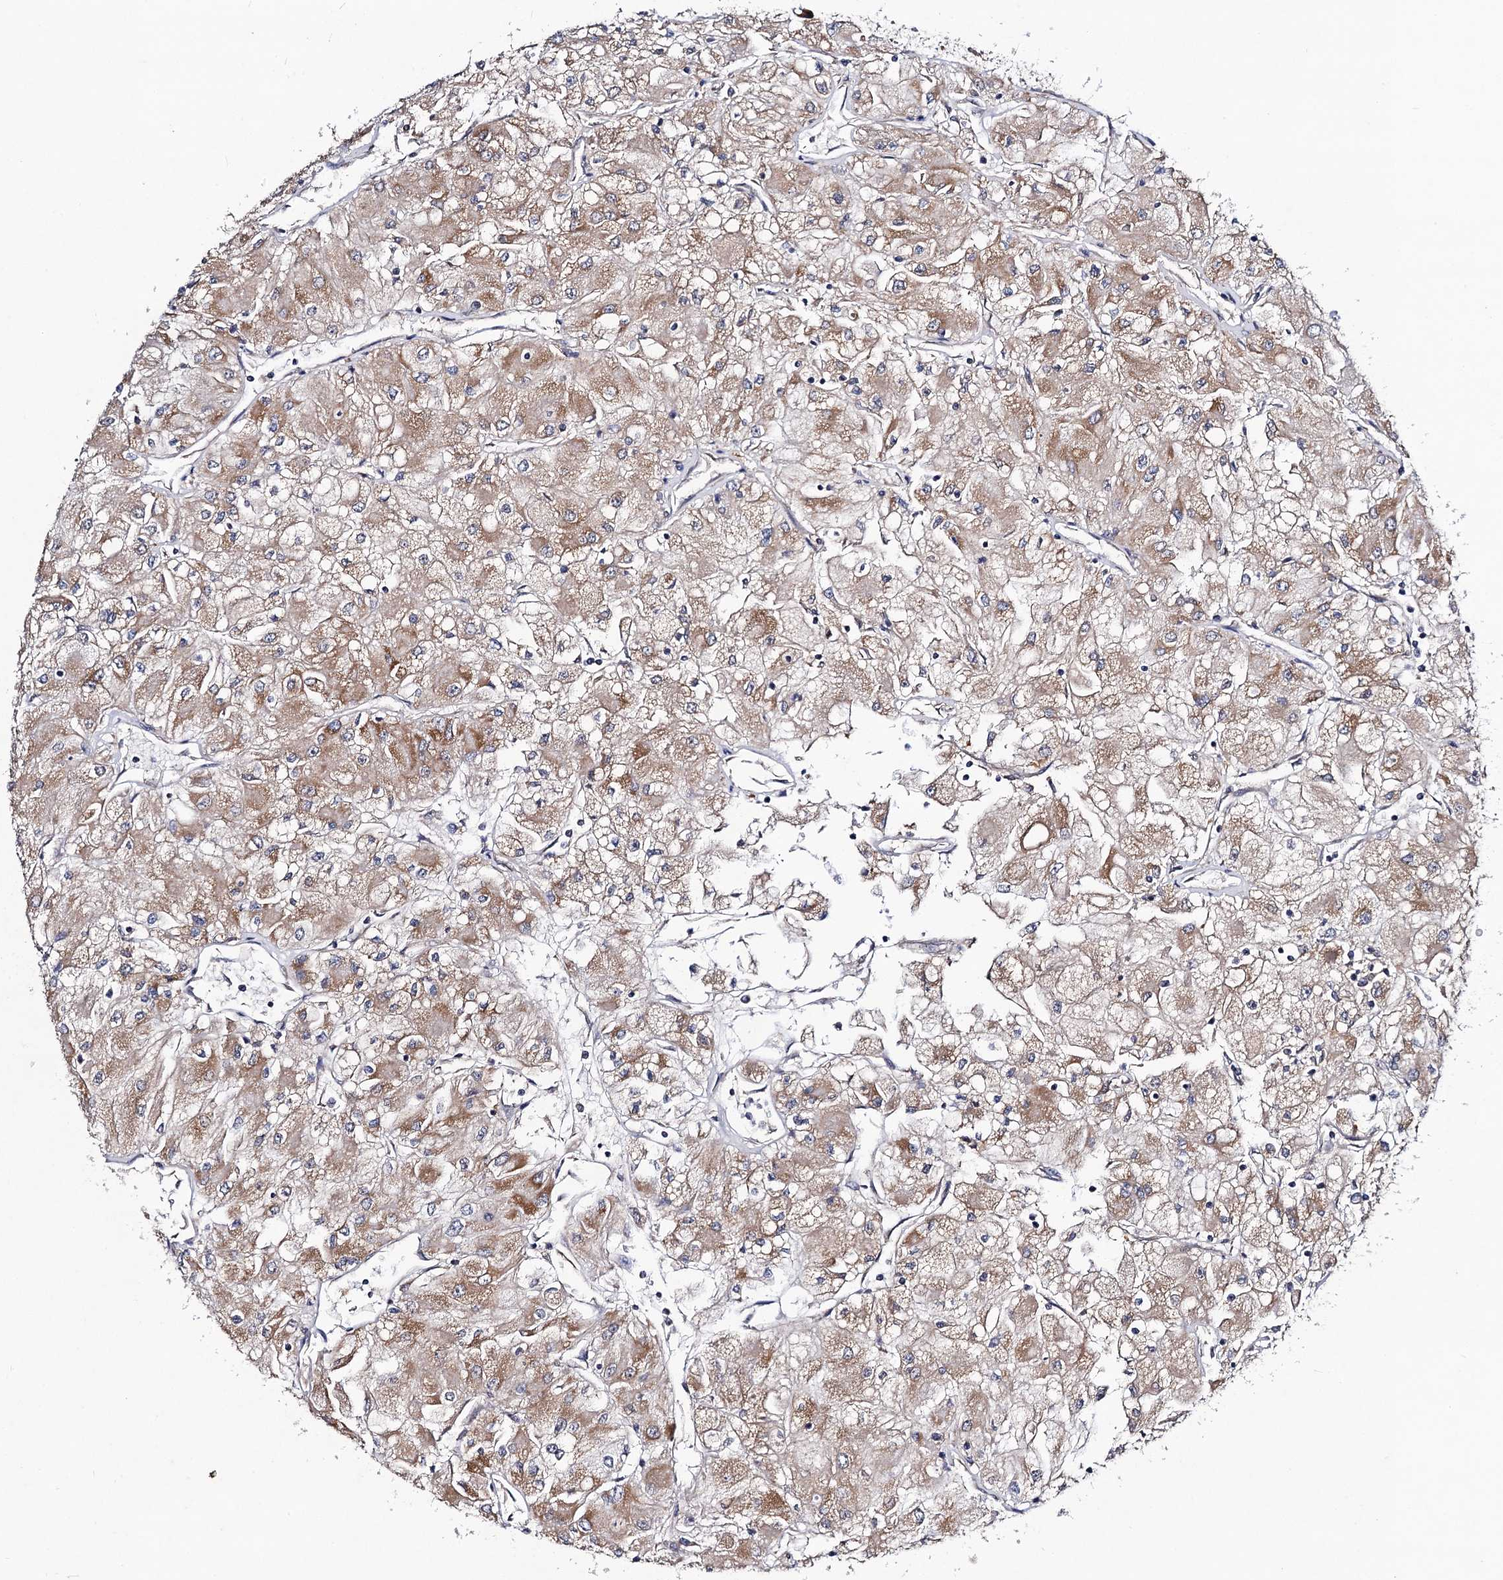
{"staining": {"intensity": "moderate", "quantity": ">75%", "location": "cytoplasmic/membranous"}, "tissue": "renal cancer", "cell_type": "Tumor cells", "image_type": "cancer", "snomed": [{"axis": "morphology", "description": "Adenocarcinoma, NOS"}, {"axis": "topography", "description": "Kidney"}], "caption": "Immunohistochemistry (IHC) histopathology image of neoplastic tissue: renal cancer (adenocarcinoma) stained using IHC shows medium levels of moderate protein expression localized specifically in the cytoplasmic/membranous of tumor cells, appearing as a cytoplasmic/membranous brown color.", "gene": "VPS37D", "patient": {"sex": "male", "age": 80}}